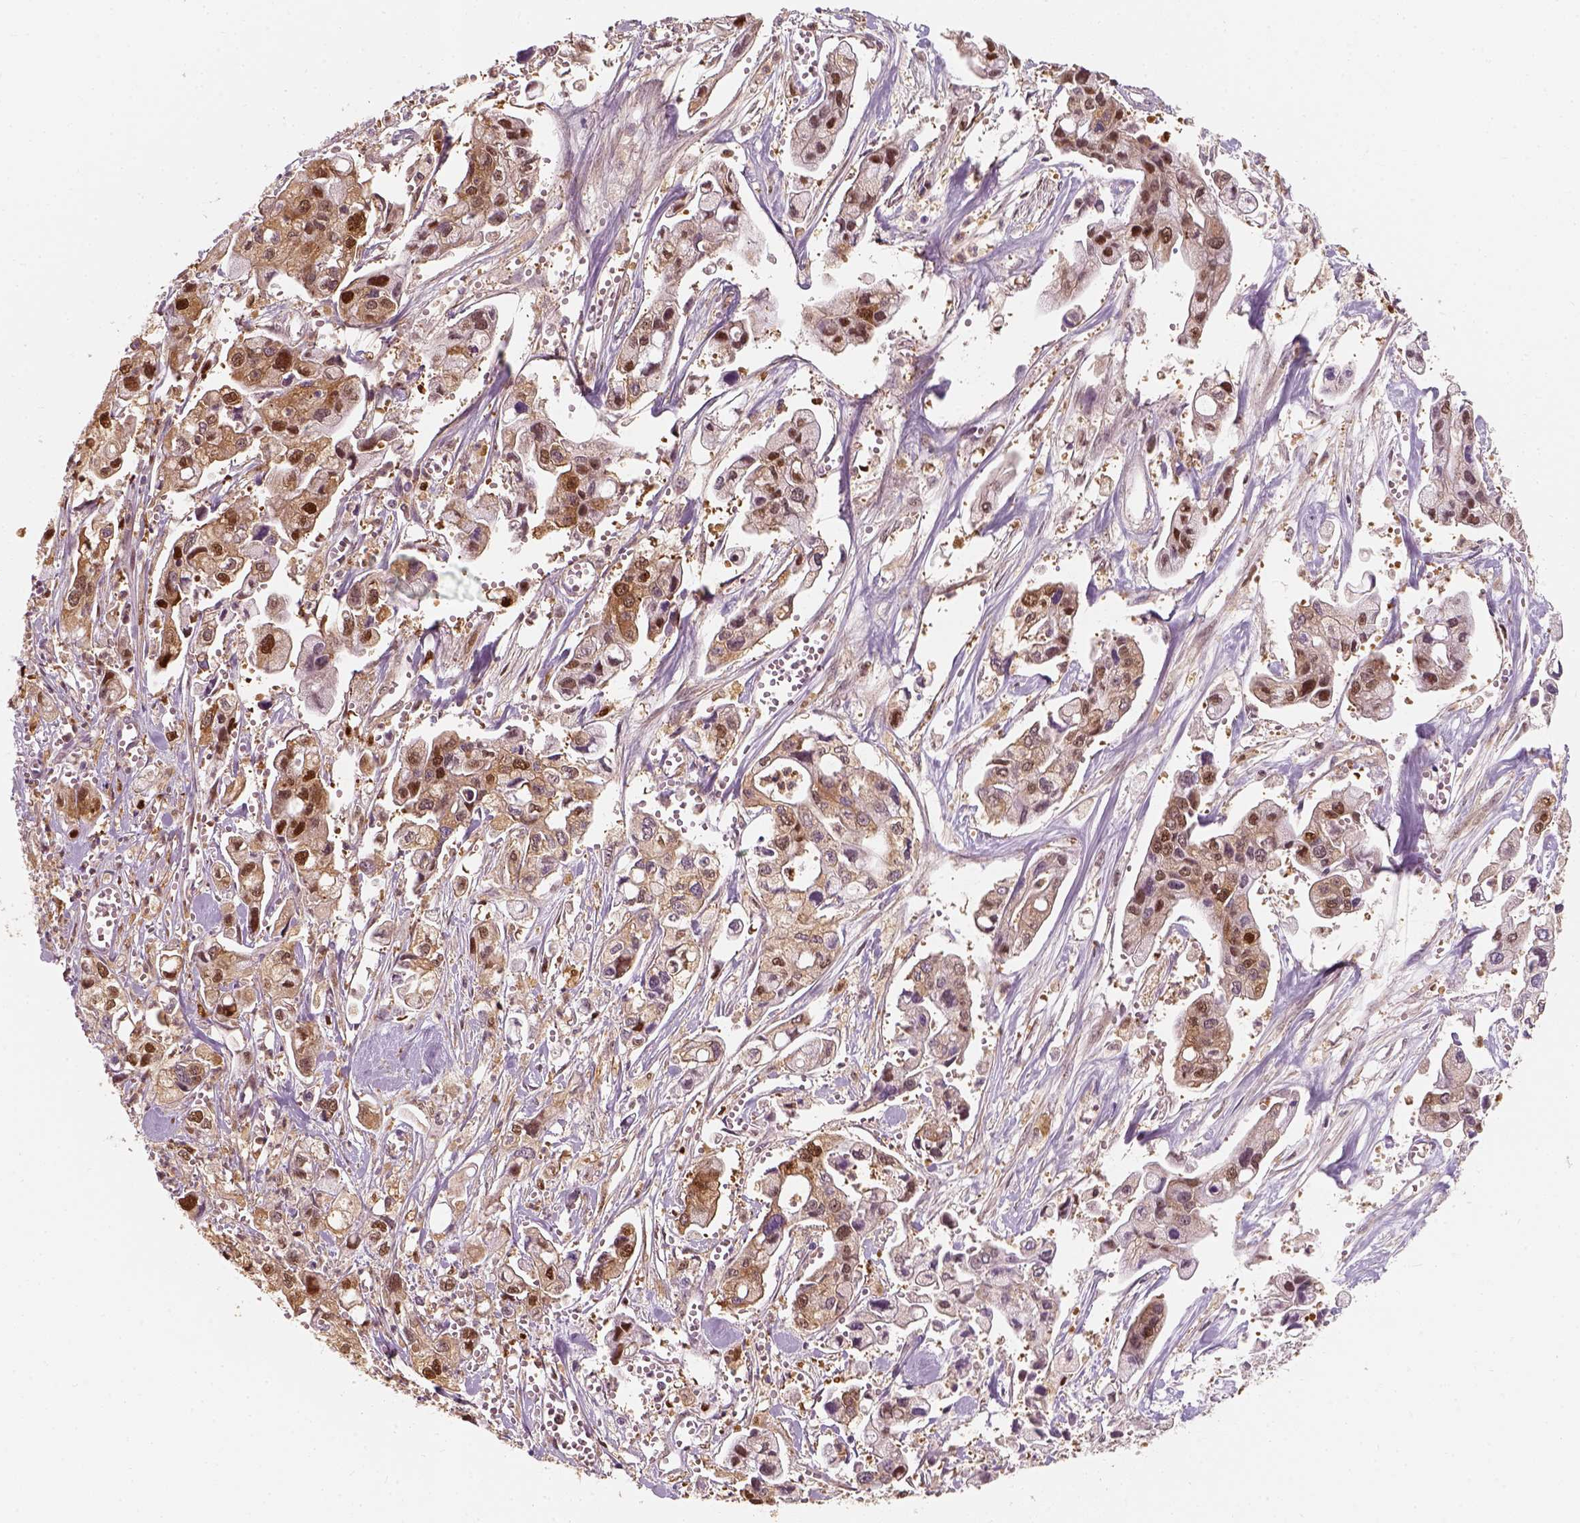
{"staining": {"intensity": "moderate", "quantity": ">75%", "location": "cytoplasmic/membranous,nuclear"}, "tissue": "pancreatic cancer", "cell_type": "Tumor cells", "image_type": "cancer", "snomed": [{"axis": "morphology", "description": "Adenocarcinoma, NOS"}, {"axis": "topography", "description": "Pancreas"}], "caption": "A brown stain labels moderate cytoplasmic/membranous and nuclear positivity of a protein in pancreatic cancer (adenocarcinoma) tumor cells.", "gene": "SQSTM1", "patient": {"sex": "male", "age": 70}}